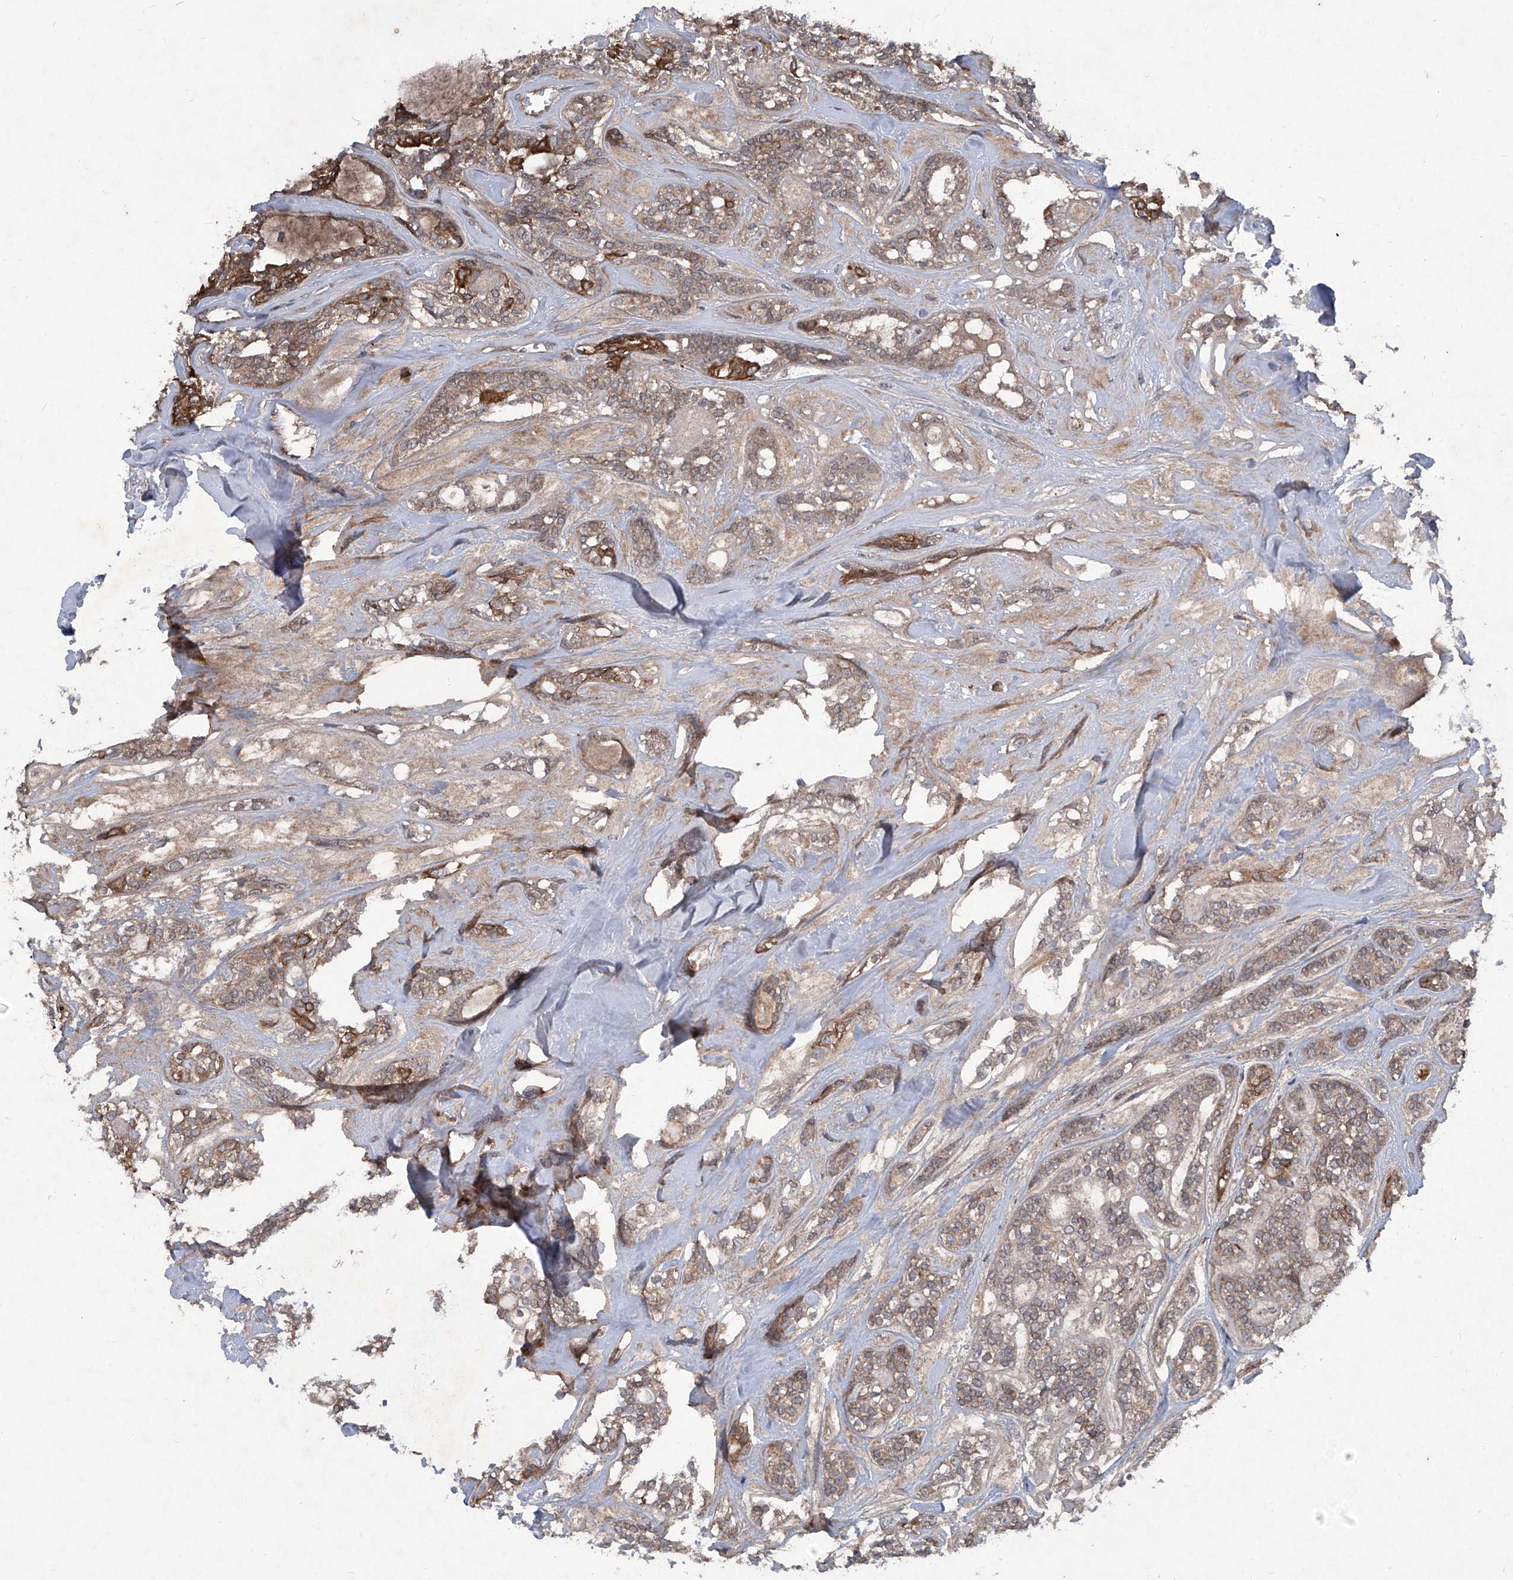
{"staining": {"intensity": "moderate", "quantity": "<25%", "location": "cytoplasmic/membranous"}, "tissue": "head and neck cancer", "cell_type": "Tumor cells", "image_type": "cancer", "snomed": [{"axis": "morphology", "description": "Adenocarcinoma, NOS"}, {"axis": "topography", "description": "Head-Neck"}], "caption": "Adenocarcinoma (head and neck) stained with DAB (3,3'-diaminobenzidine) immunohistochemistry (IHC) displays low levels of moderate cytoplasmic/membranous staining in about <25% of tumor cells.", "gene": "SUMF2", "patient": {"sex": "male", "age": 66}}